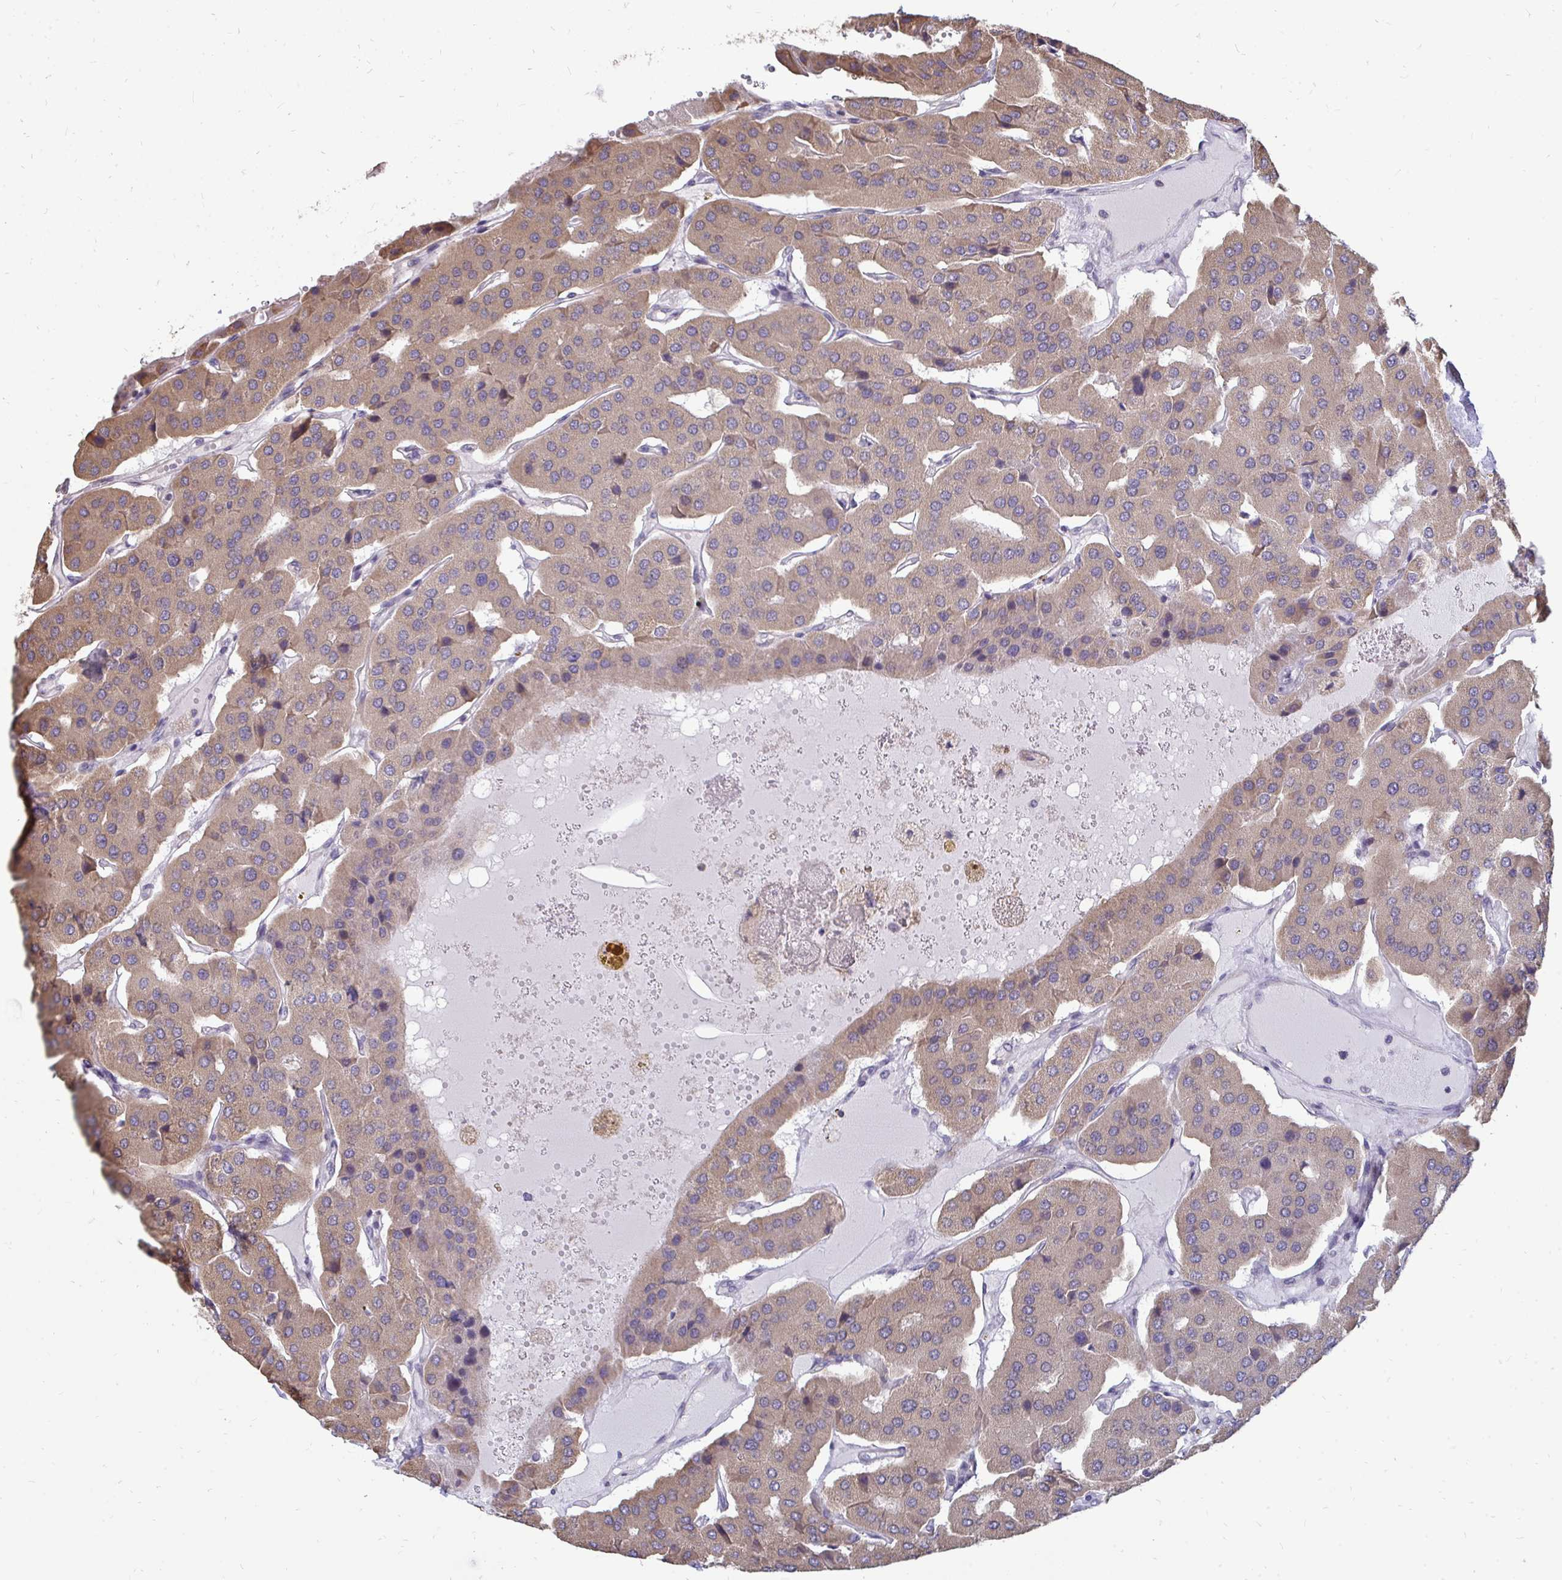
{"staining": {"intensity": "weak", "quantity": ">75%", "location": "cytoplasmic/membranous"}, "tissue": "parathyroid gland", "cell_type": "Glandular cells", "image_type": "normal", "snomed": [{"axis": "morphology", "description": "Normal tissue, NOS"}, {"axis": "morphology", "description": "Adenoma, NOS"}, {"axis": "topography", "description": "Parathyroid gland"}], "caption": "Benign parathyroid gland shows weak cytoplasmic/membranous expression in about >75% of glandular cells.", "gene": "DNAJA2", "patient": {"sex": "female", "age": 86}}